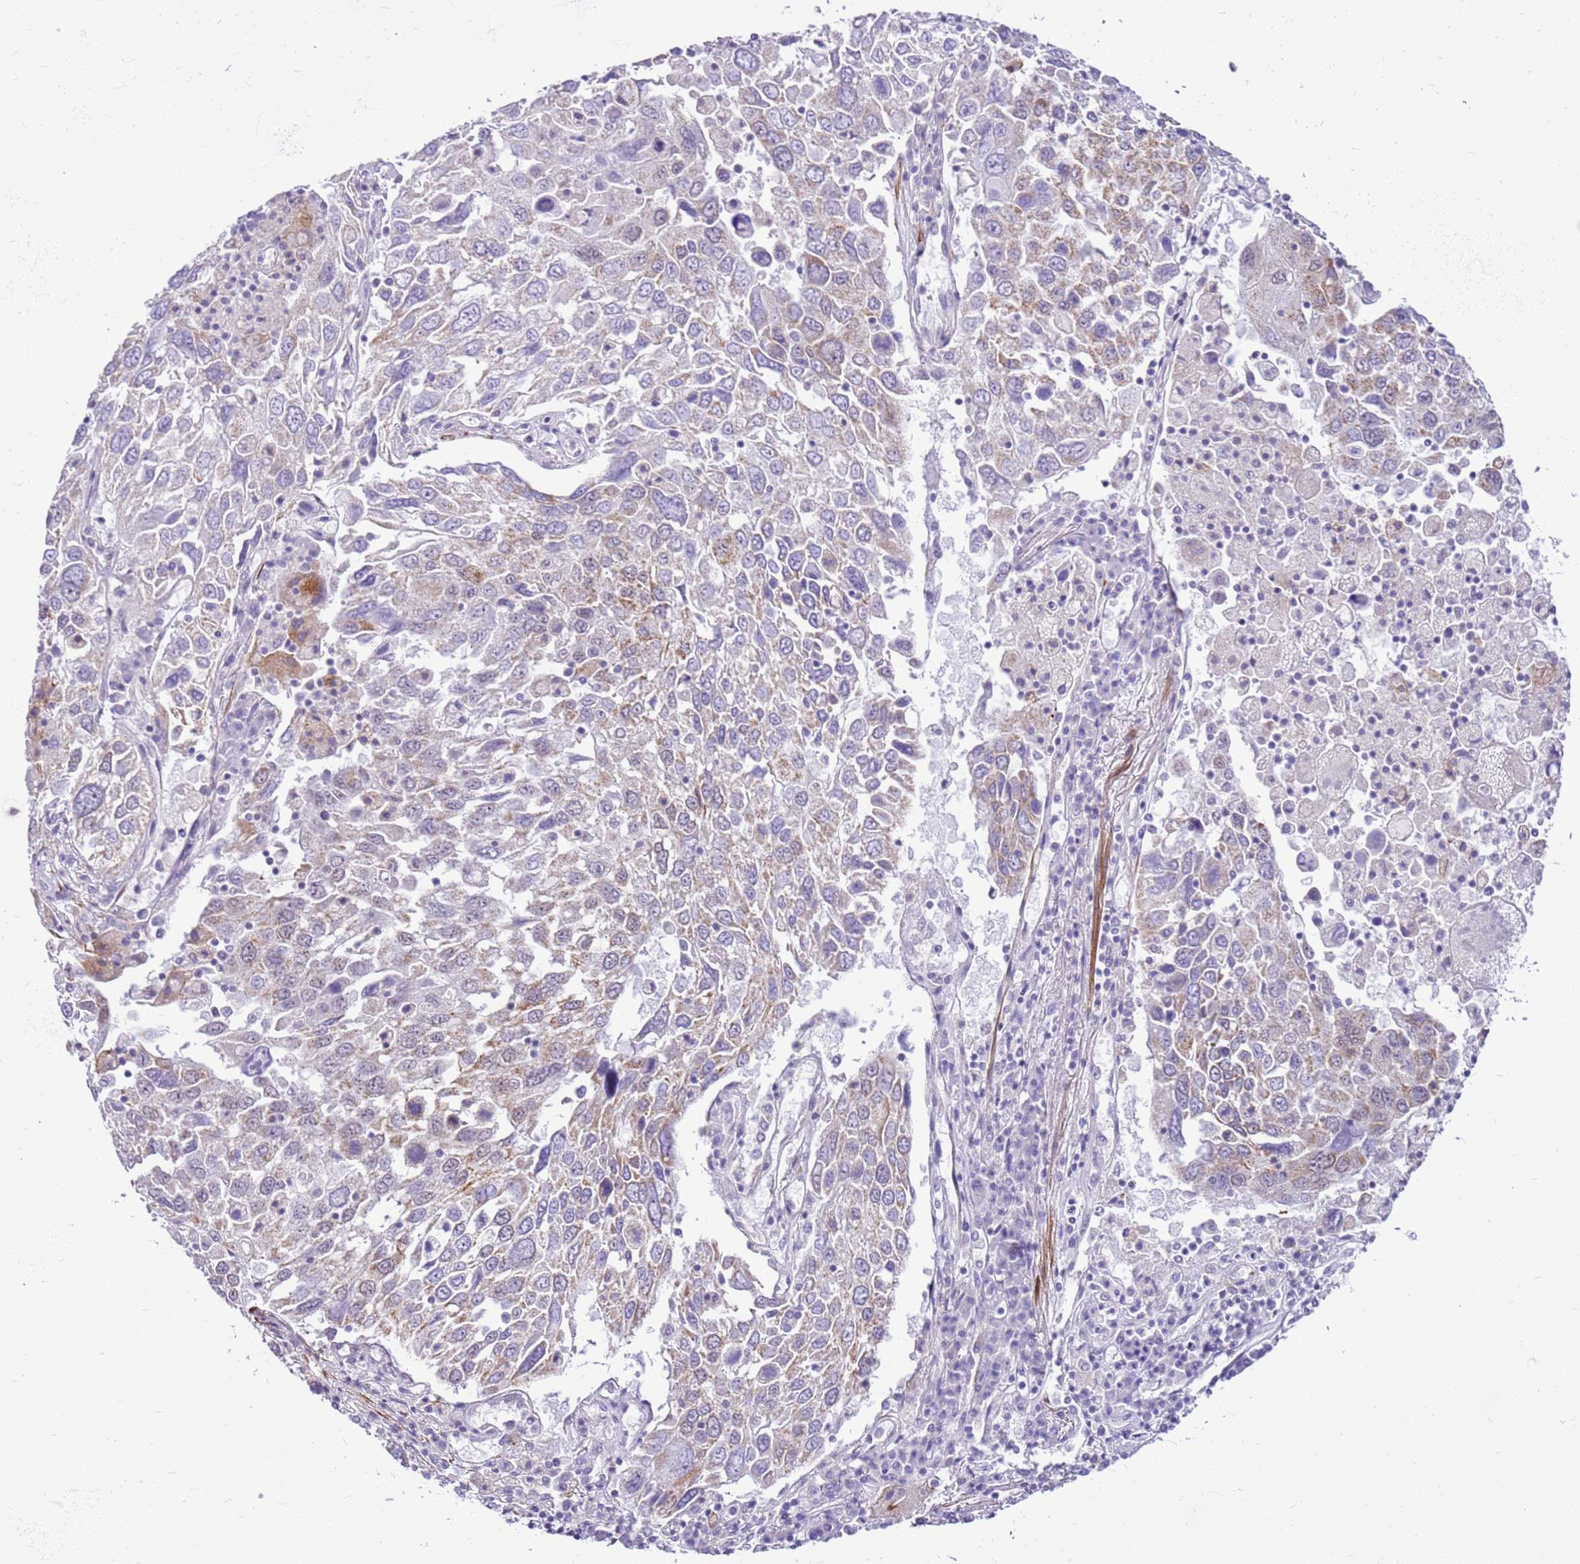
{"staining": {"intensity": "weak", "quantity": "<25%", "location": "cytoplasmic/membranous"}, "tissue": "lung cancer", "cell_type": "Tumor cells", "image_type": "cancer", "snomed": [{"axis": "morphology", "description": "Squamous cell carcinoma, NOS"}, {"axis": "topography", "description": "Lung"}], "caption": "DAB immunohistochemical staining of human lung cancer (squamous cell carcinoma) shows no significant staining in tumor cells. (Immunohistochemistry (ihc), brightfield microscopy, high magnification).", "gene": "SMIM4", "patient": {"sex": "male", "age": 65}}